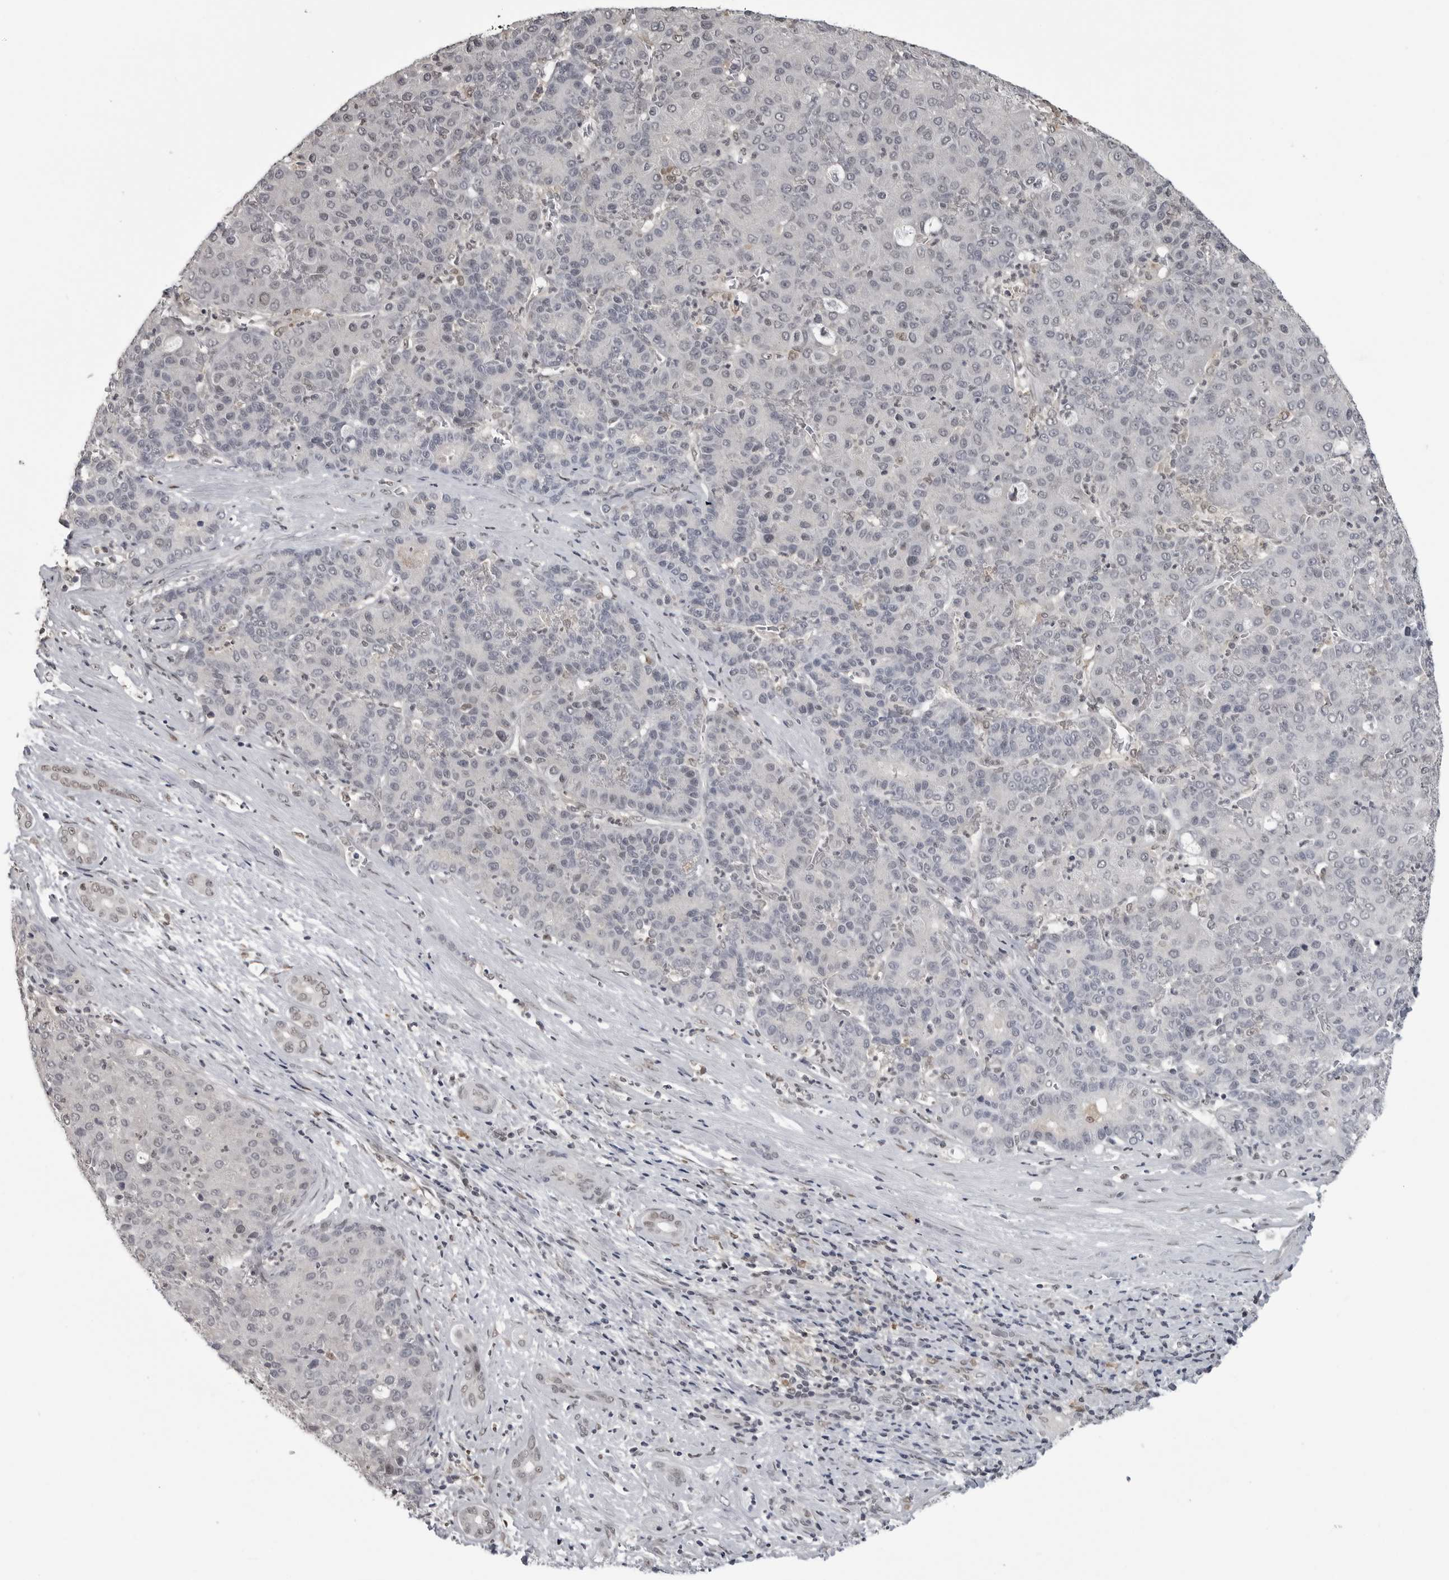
{"staining": {"intensity": "negative", "quantity": "none", "location": "none"}, "tissue": "liver cancer", "cell_type": "Tumor cells", "image_type": "cancer", "snomed": [{"axis": "morphology", "description": "Carcinoma, Hepatocellular, NOS"}, {"axis": "topography", "description": "Liver"}], "caption": "This is an immunohistochemistry (IHC) micrograph of liver cancer (hepatocellular carcinoma). There is no expression in tumor cells.", "gene": "C8orf58", "patient": {"sex": "male", "age": 65}}